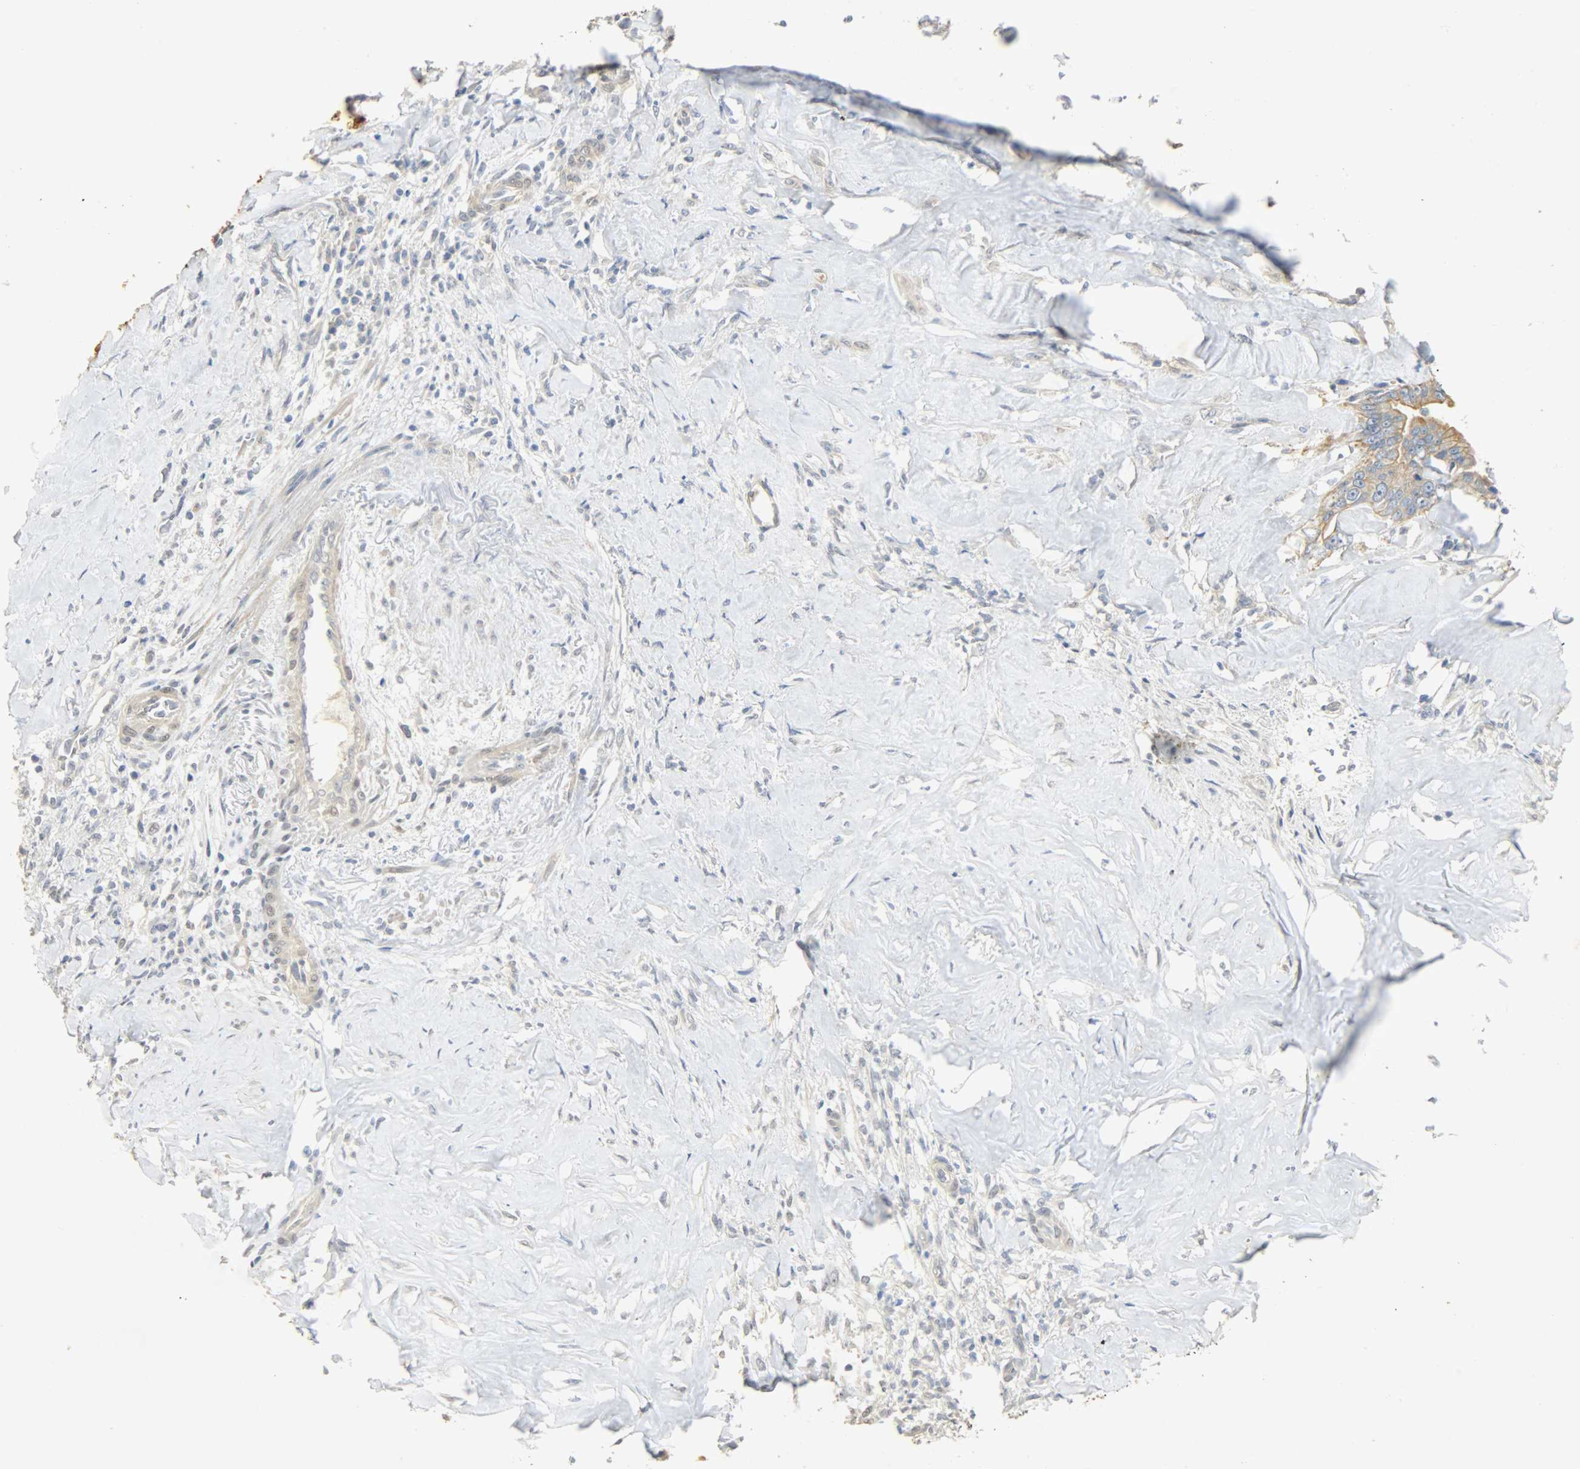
{"staining": {"intensity": "moderate", "quantity": ">75%", "location": "cytoplasmic/membranous"}, "tissue": "liver cancer", "cell_type": "Tumor cells", "image_type": "cancer", "snomed": [{"axis": "morphology", "description": "Cholangiocarcinoma"}, {"axis": "topography", "description": "Liver"}], "caption": "Moderate cytoplasmic/membranous protein staining is seen in approximately >75% of tumor cells in liver cancer.", "gene": "USP13", "patient": {"sex": "female", "age": 67}}